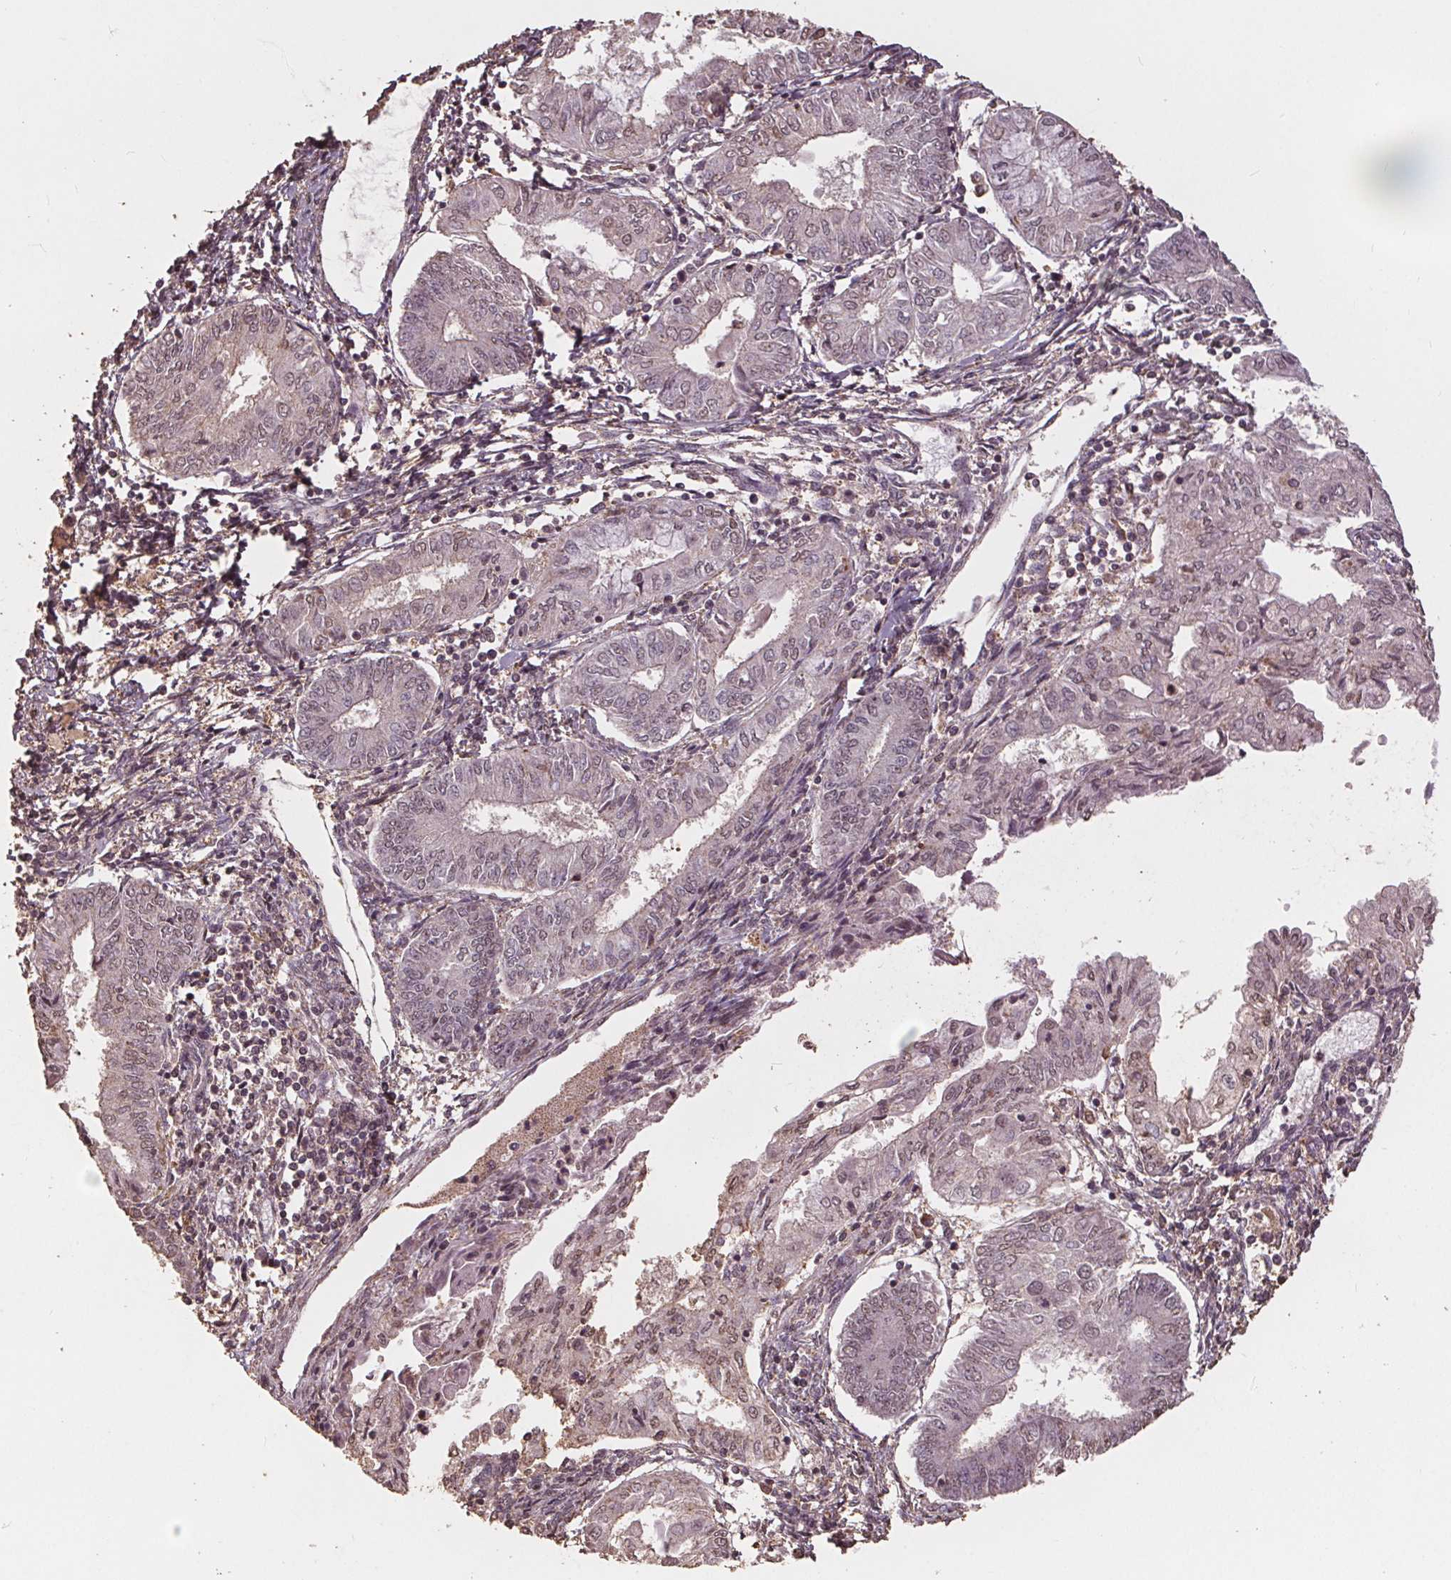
{"staining": {"intensity": "weak", "quantity": "<25%", "location": "nuclear"}, "tissue": "endometrial cancer", "cell_type": "Tumor cells", "image_type": "cancer", "snomed": [{"axis": "morphology", "description": "Adenocarcinoma, NOS"}, {"axis": "topography", "description": "Endometrium"}], "caption": "An immunohistochemistry photomicrograph of endometrial cancer is shown. There is no staining in tumor cells of endometrial cancer. (Immunohistochemistry (ihc), brightfield microscopy, high magnification).", "gene": "DSG3", "patient": {"sex": "female", "age": 68}}